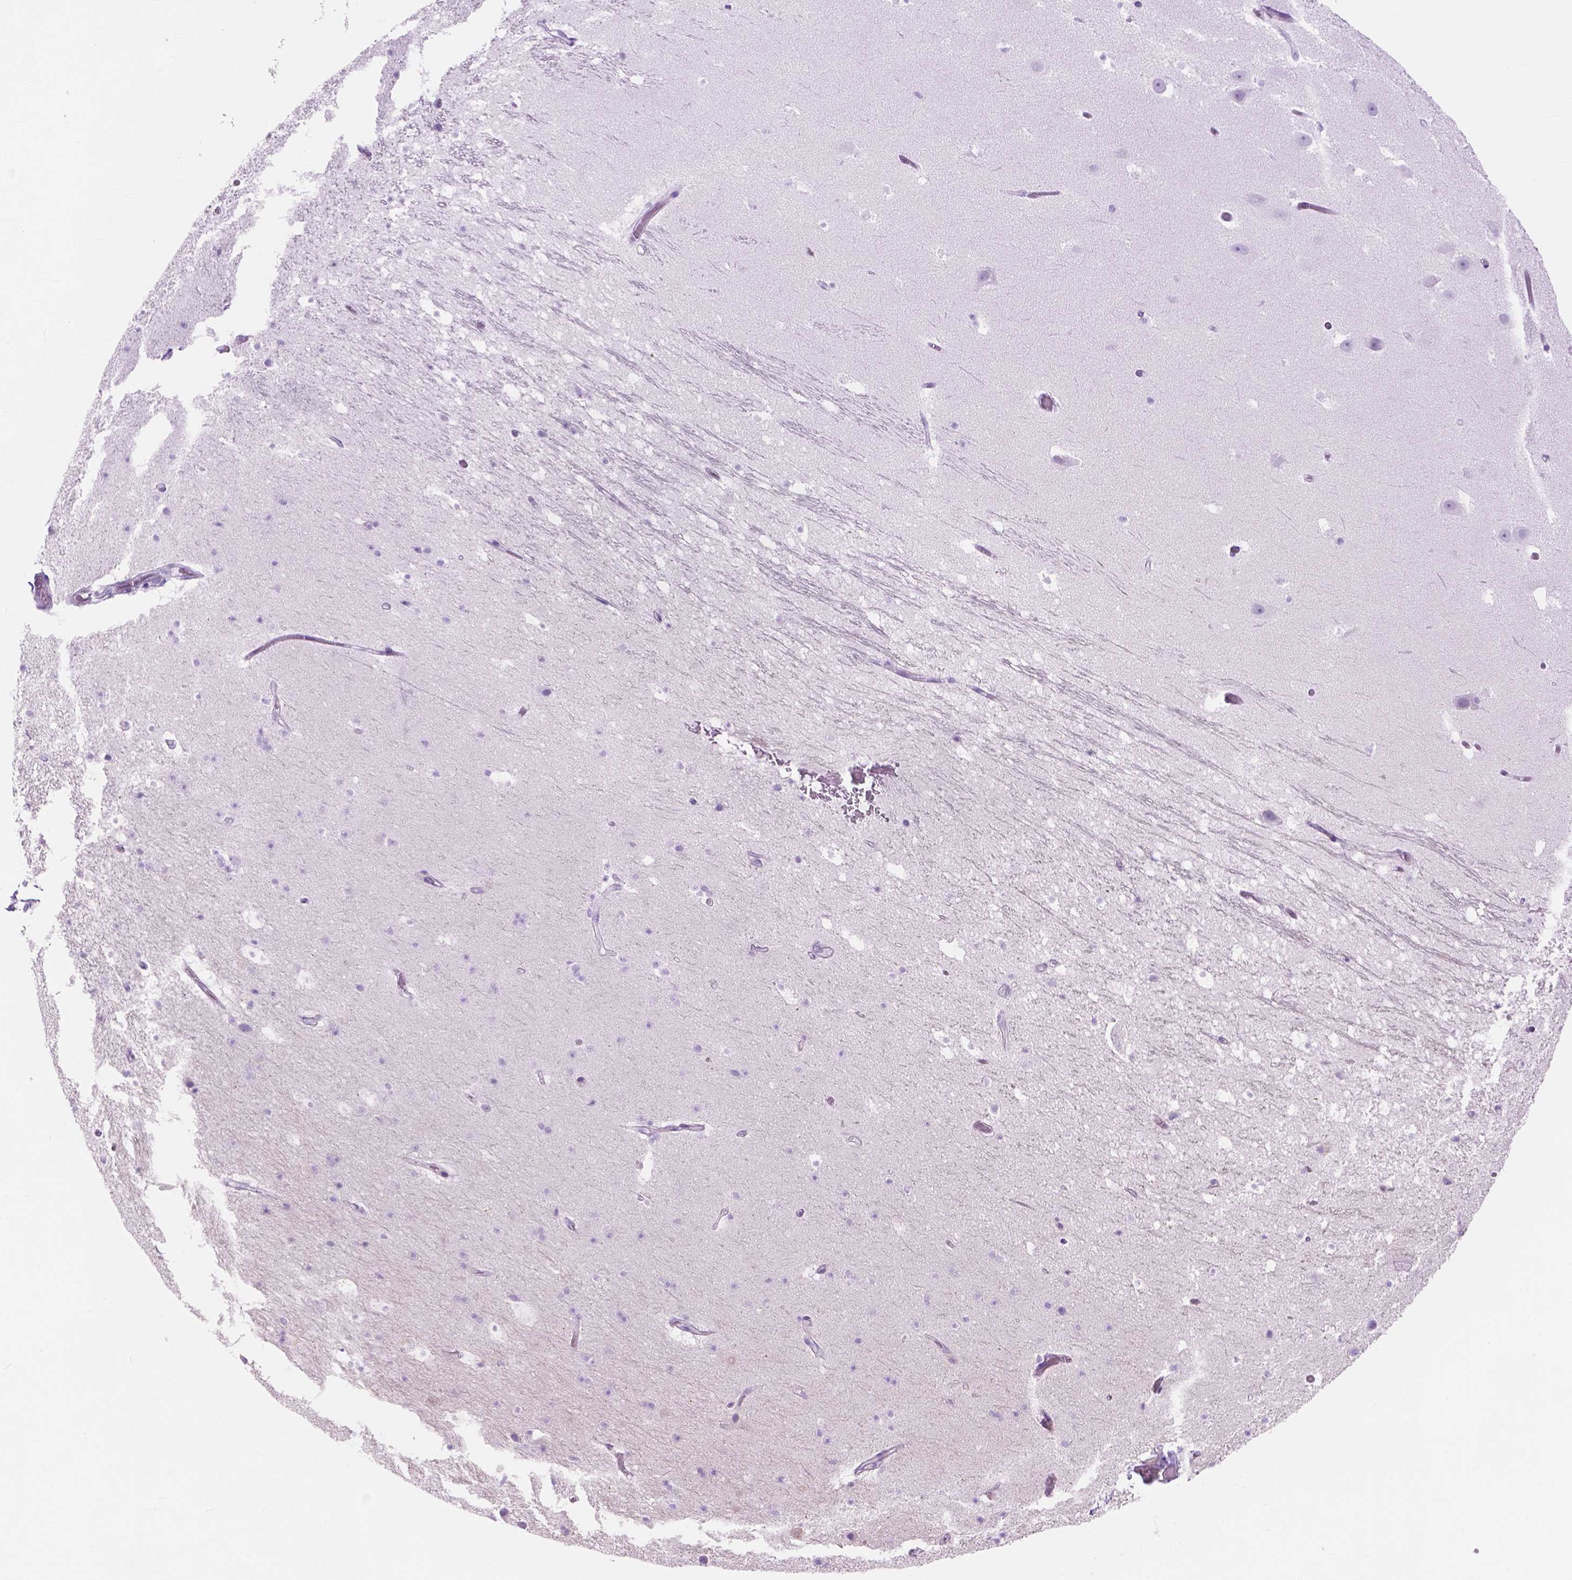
{"staining": {"intensity": "negative", "quantity": "none", "location": "none"}, "tissue": "hippocampus", "cell_type": "Glial cells", "image_type": "normal", "snomed": [{"axis": "morphology", "description": "Normal tissue, NOS"}, {"axis": "topography", "description": "Hippocampus"}], "caption": "High power microscopy histopathology image of an IHC photomicrograph of unremarkable hippocampus, revealing no significant expression in glial cells. (DAB (3,3'-diaminobenzidine) immunohistochemistry with hematoxylin counter stain).", "gene": "MORN1", "patient": {"sex": "male", "age": 26}}